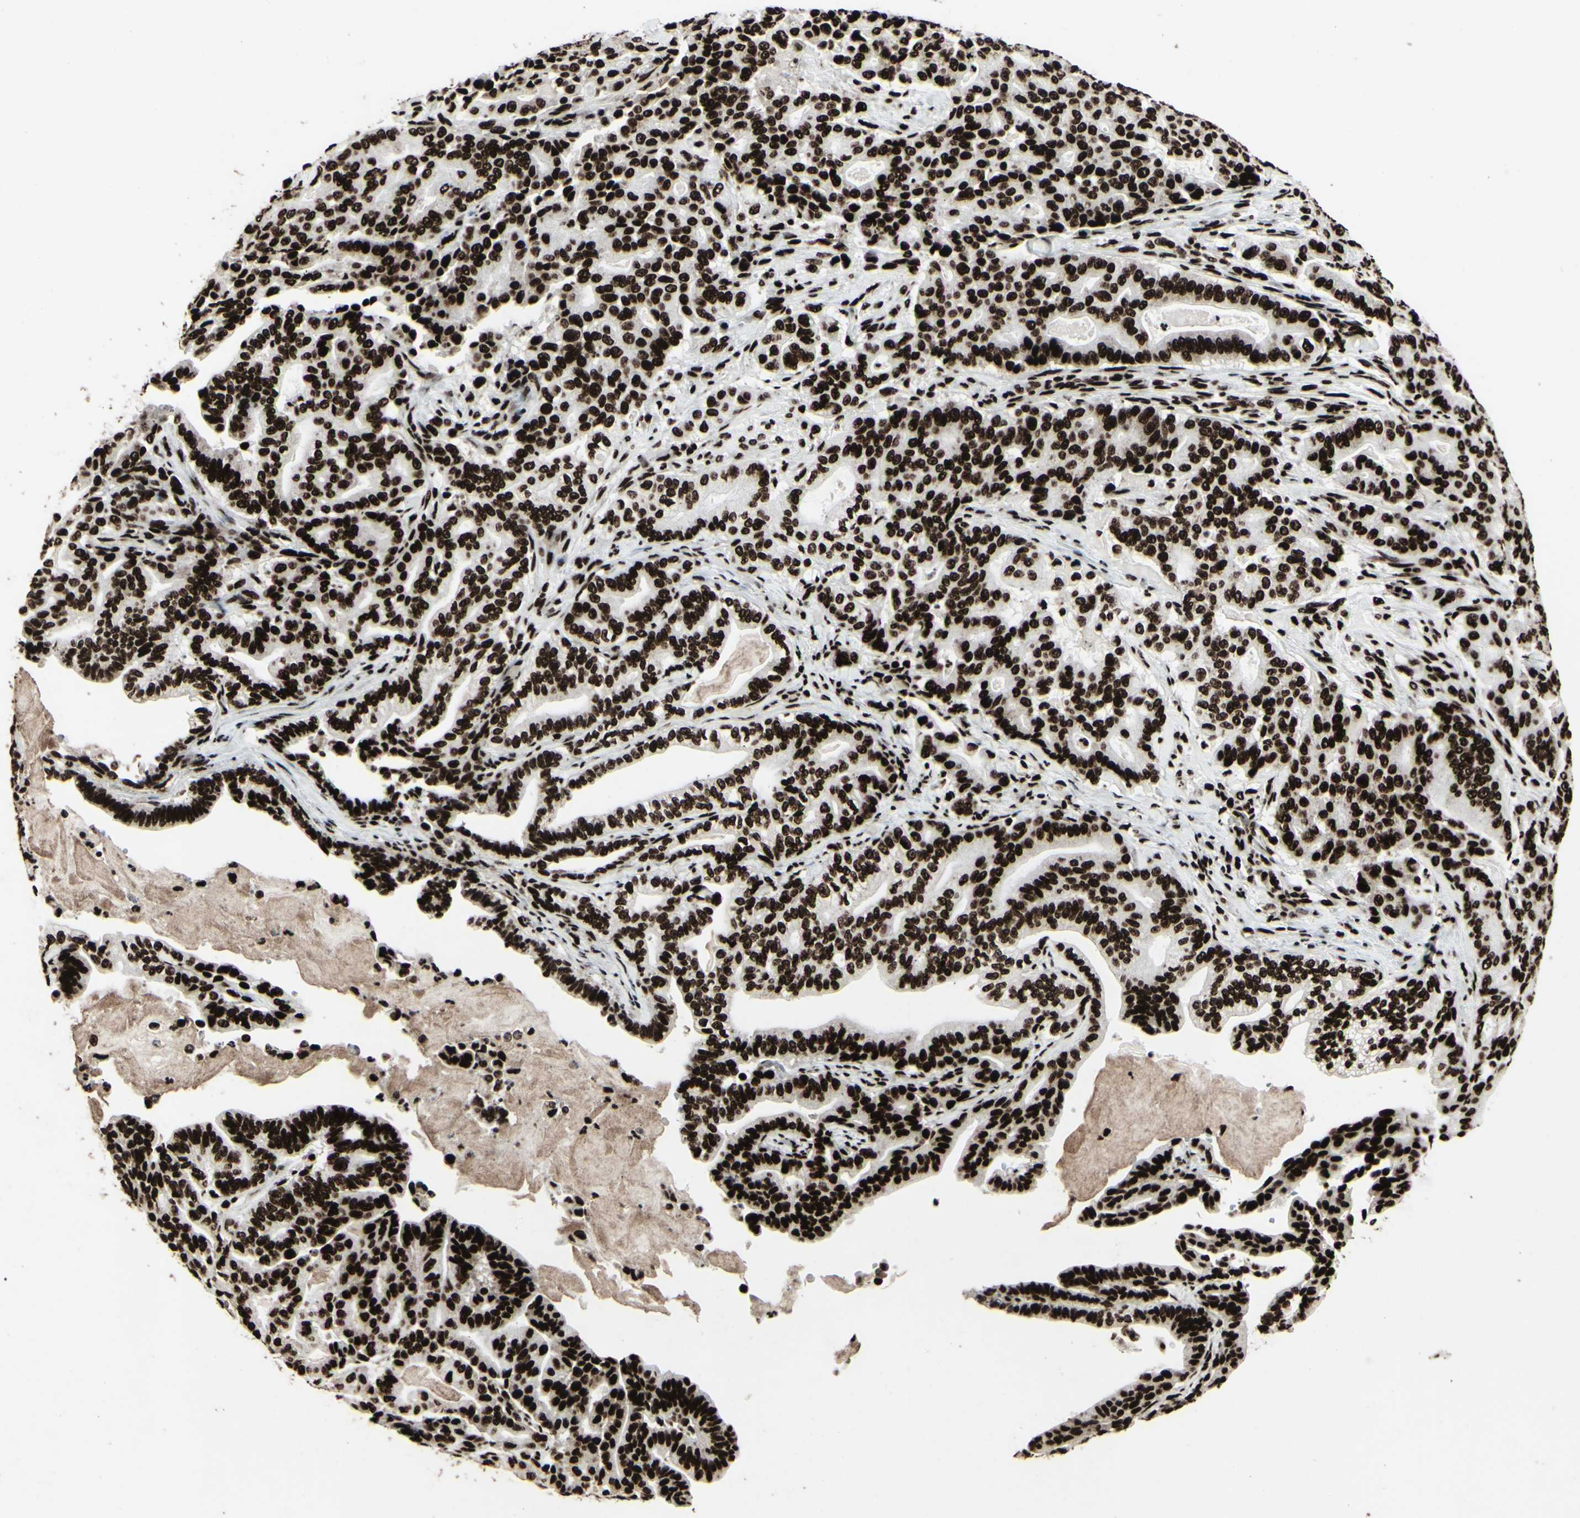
{"staining": {"intensity": "strong", "quantity": ">75%", "location": "nuclear"}, "tissue": "pancreatic cancer", "cell_type": "Tumor cells", "image_type": "cancer", "snomed": [{"axis": "morphology", "description": "Adenocarcinoma, NOS"}, {"axis": "topography", "description": "Pancreas"}], "caption": "DAB immunohistochemical staining of pancreatic cancer (adenocarcinoma) shows strong nuclear protein staining in approximately >75% of tumor cells.", "gene": "U2AF2", "patient": {"sex": "male", "age": 63}}